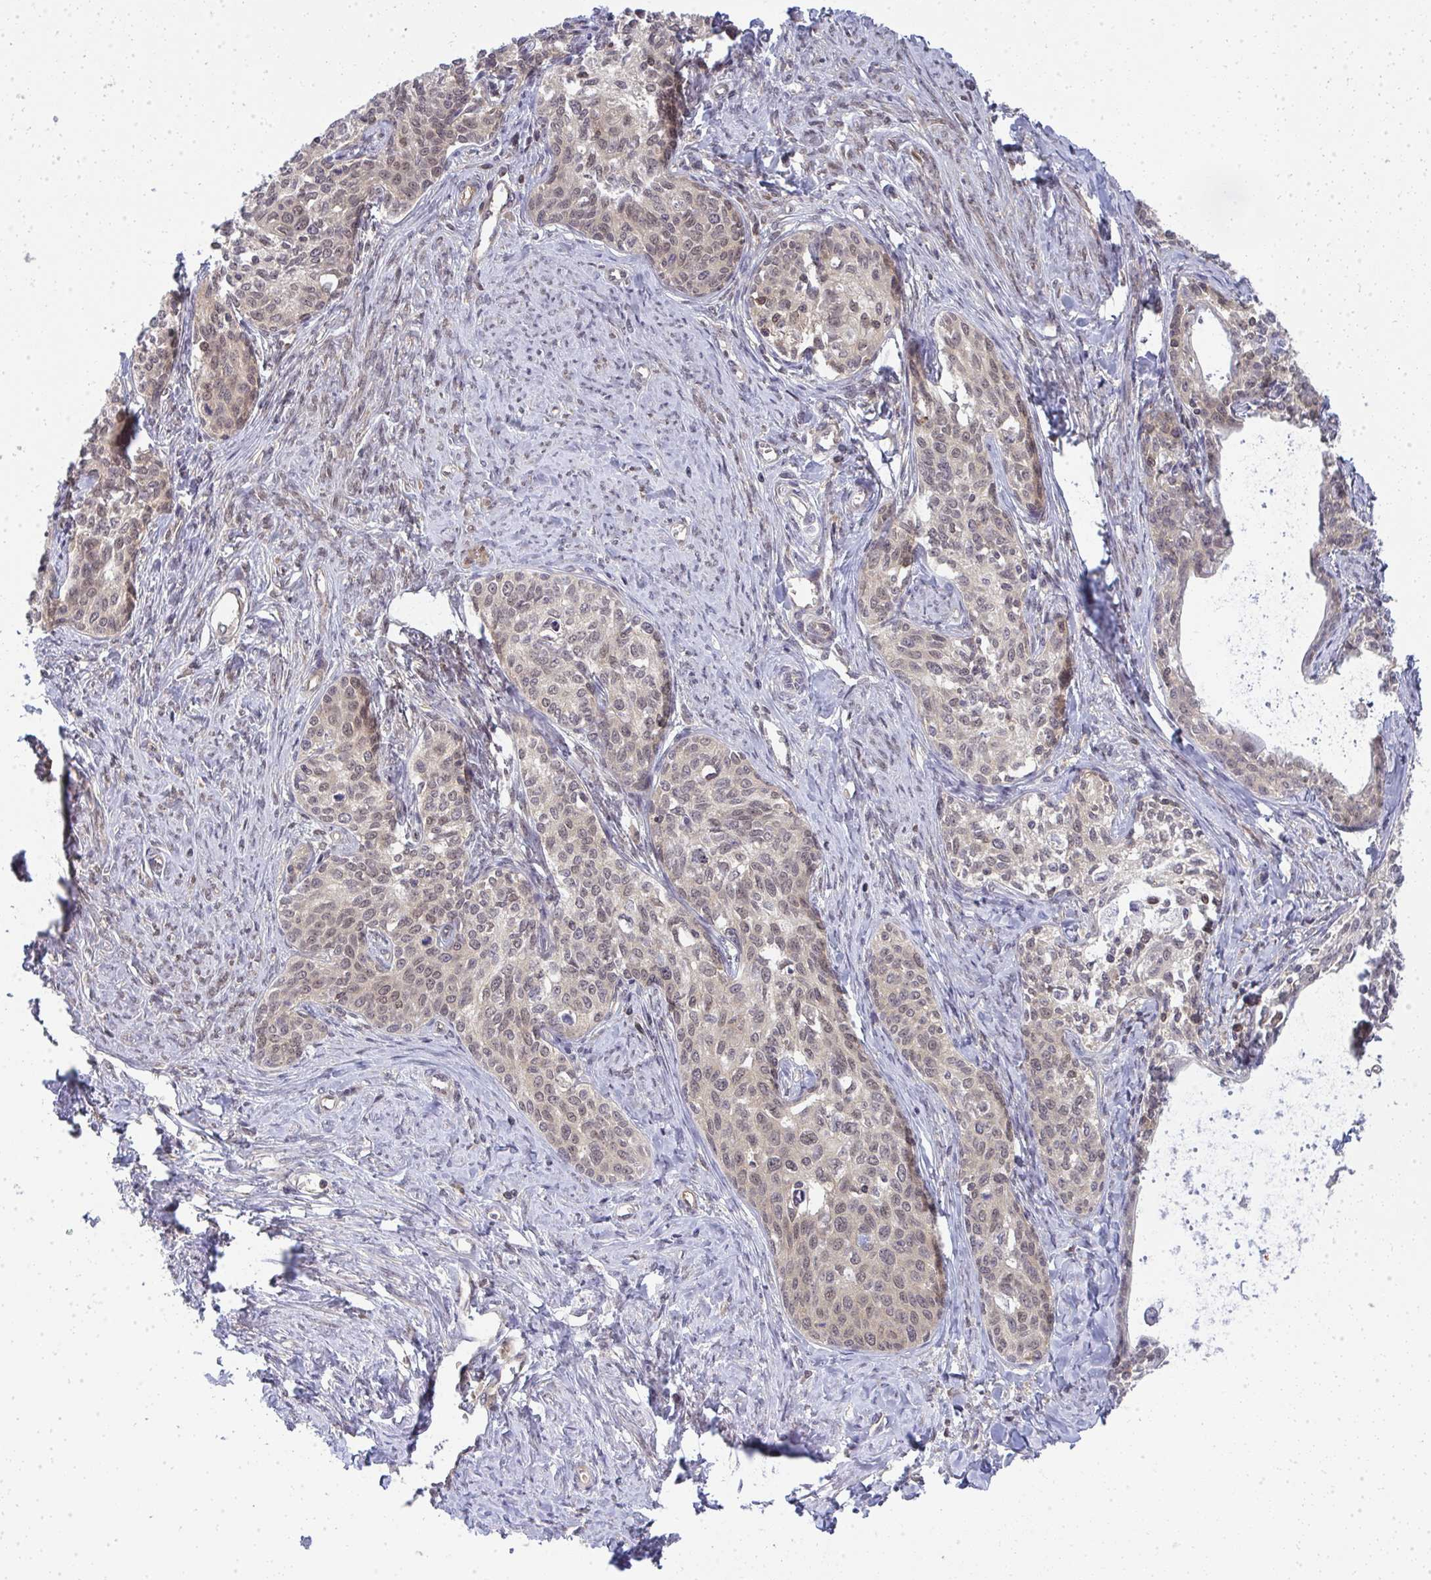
{"staining": {"intensity": "weak", "quantity": ">75%", "location": "cytoplasmic/membranous,nuclear"}, "tissue": "cervical cancer", "cell_type": "Tumor cells", "image_type": "cancer", "snomed": [{"axis": "morphology", "description": "Squamous cell carcinoma, NOS"}, {"axis": "morphology", "description": "Adenocarcinoma, NOS"}, {"axis": "topography", "description": "Cervix"}], "caption": "Cervical cancer (adenocarcinoma) stained with IHC exhibits weak cytoplasmic/membranous and nuclear positivity in about >75% of tumor cells.", "gene": "HDHD2", "patient": {"sex": "female", "age": 52}}